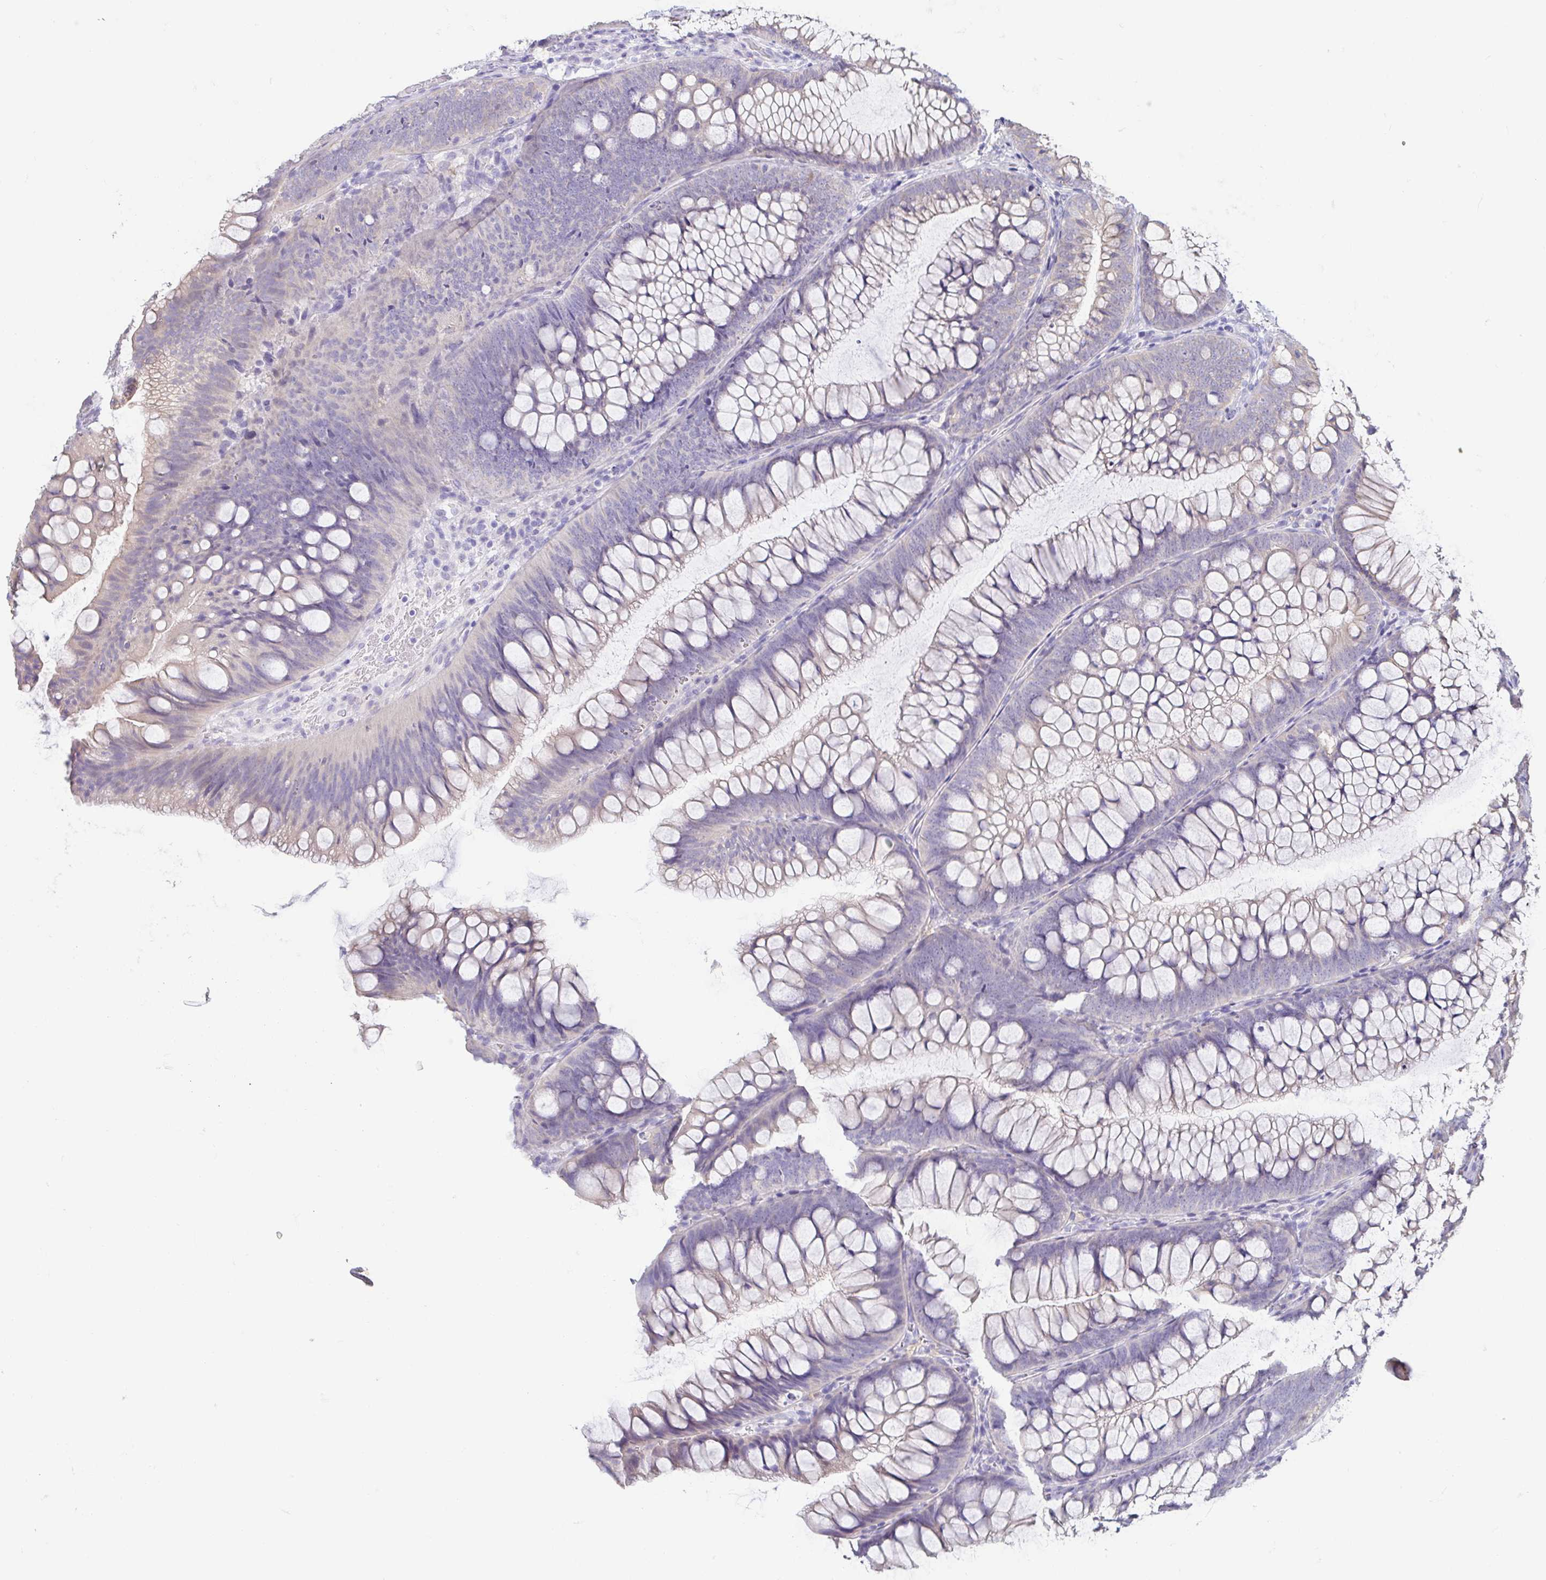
{"staining": {"intensity": "negative", "quantity": "none", "location": "none"}, "tissue": "colon", "cell_type": "Endothelial cells", "image_type": "normal", "snomed": [{"axis": "morphology", "description": "Normal tissue, NOS"}, {"axis": "morphology", "description": "Adenoma, NOS"}, {"axis": "topography", "description": "Soft tissue"}, {"axis": "topography", "description": "Colon"}], "caption": "Image shows no protein staining in endothelial cells of normal colon.", "gene": "FABP3", "patient": {"sex": "male", "age": 47}}